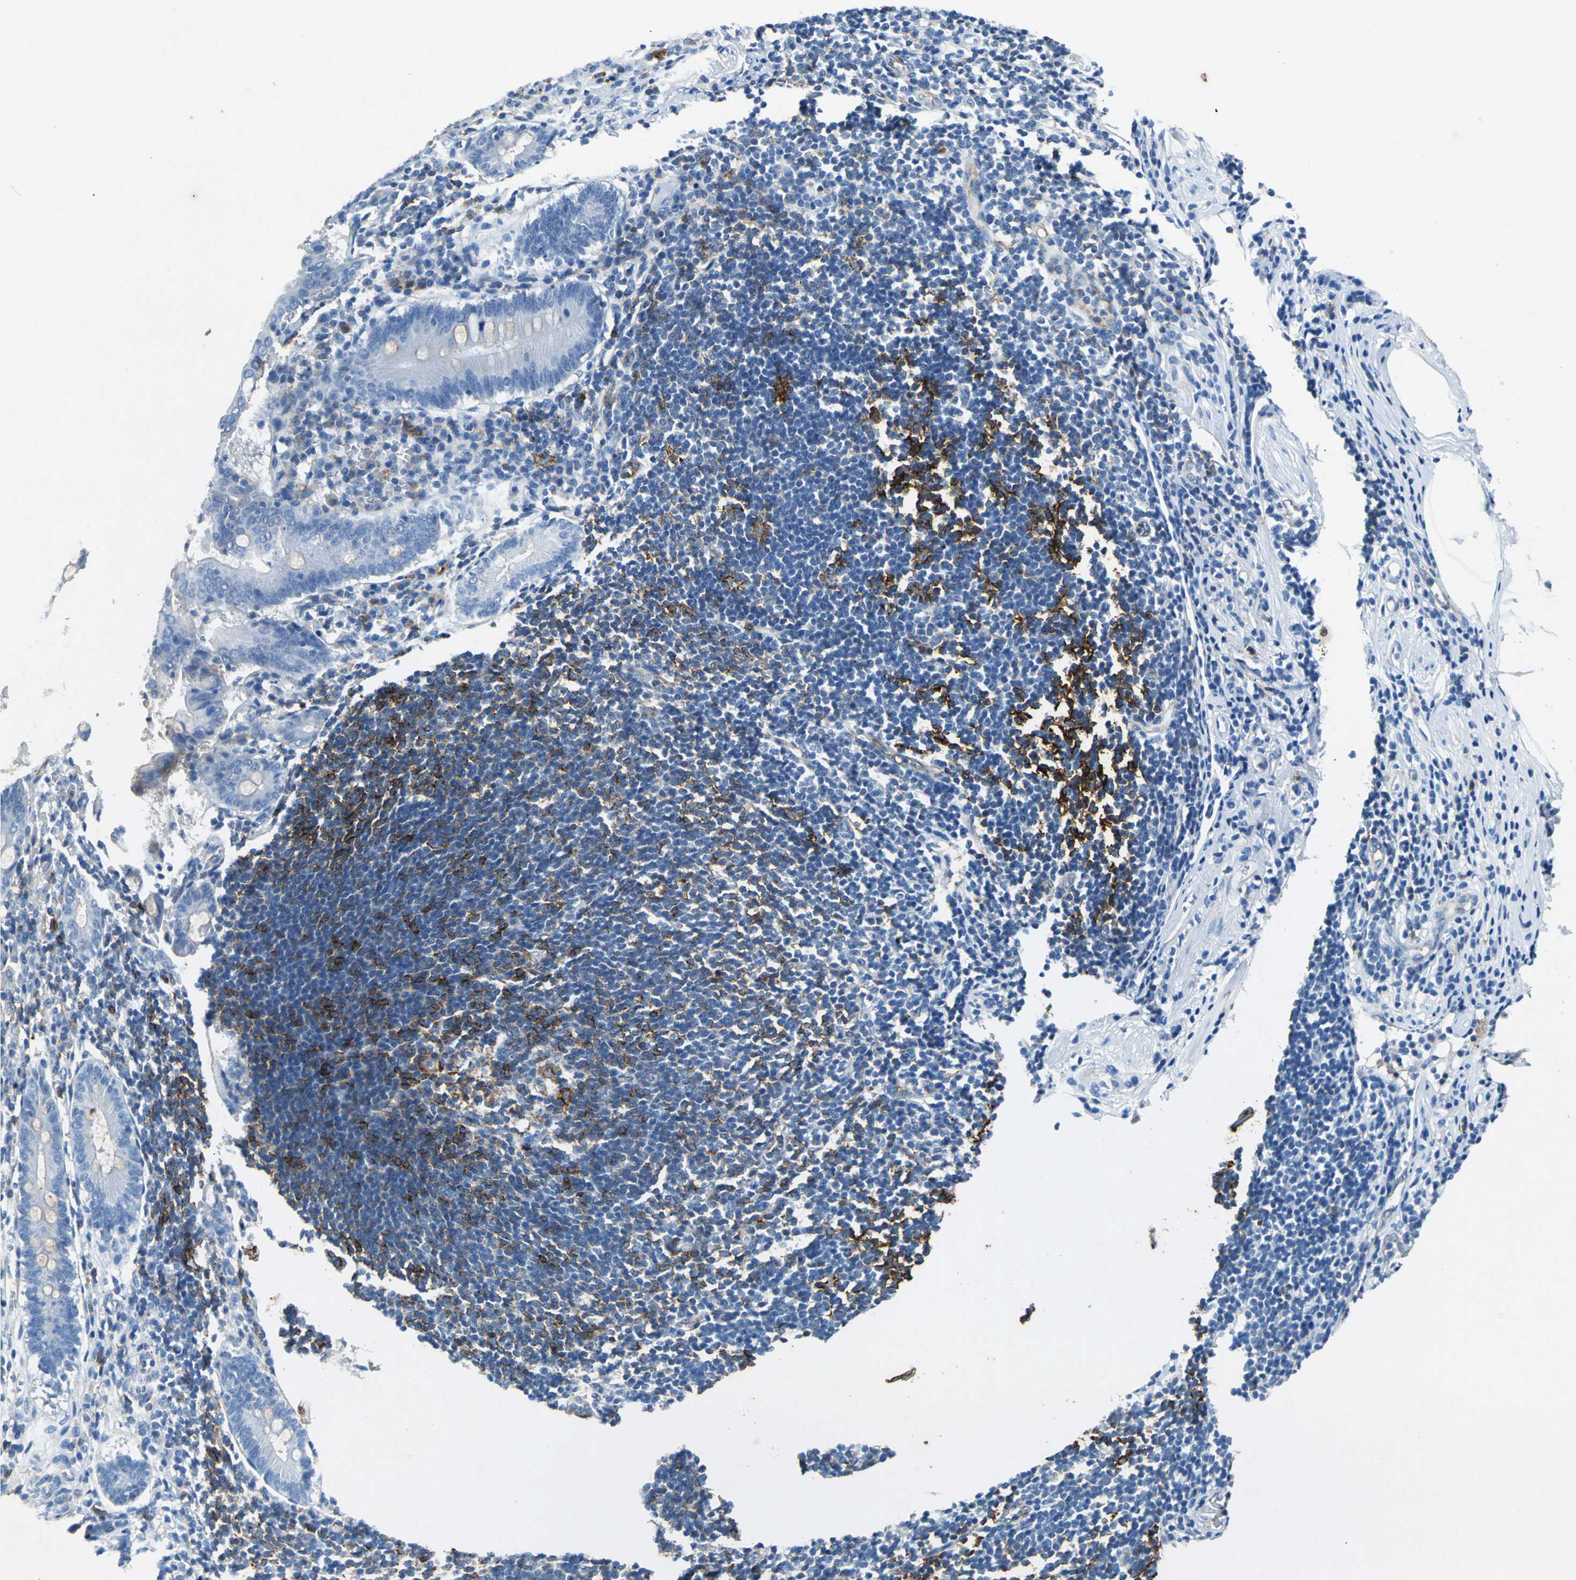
{"staining": {"intensity": "negative", "quantity": "none", "location": "none"}, "tissue": "appendix", "cell_type": "Glandular cells", "image_type": "normal", "snomed": [{"axis": "morphology", "description": "Normal tissue, NOS"}, {"axis": "topography", "description": "Appendix"}], "caption": "IHC micrograph of benign appendix: human appendix stained with DAB displays no significant protein expression in glandular cells. (DAB immunohistochemistry (IHC), high magnification).", "gene": "RPS13", "patient": {"sex": "female", "age": 50}}